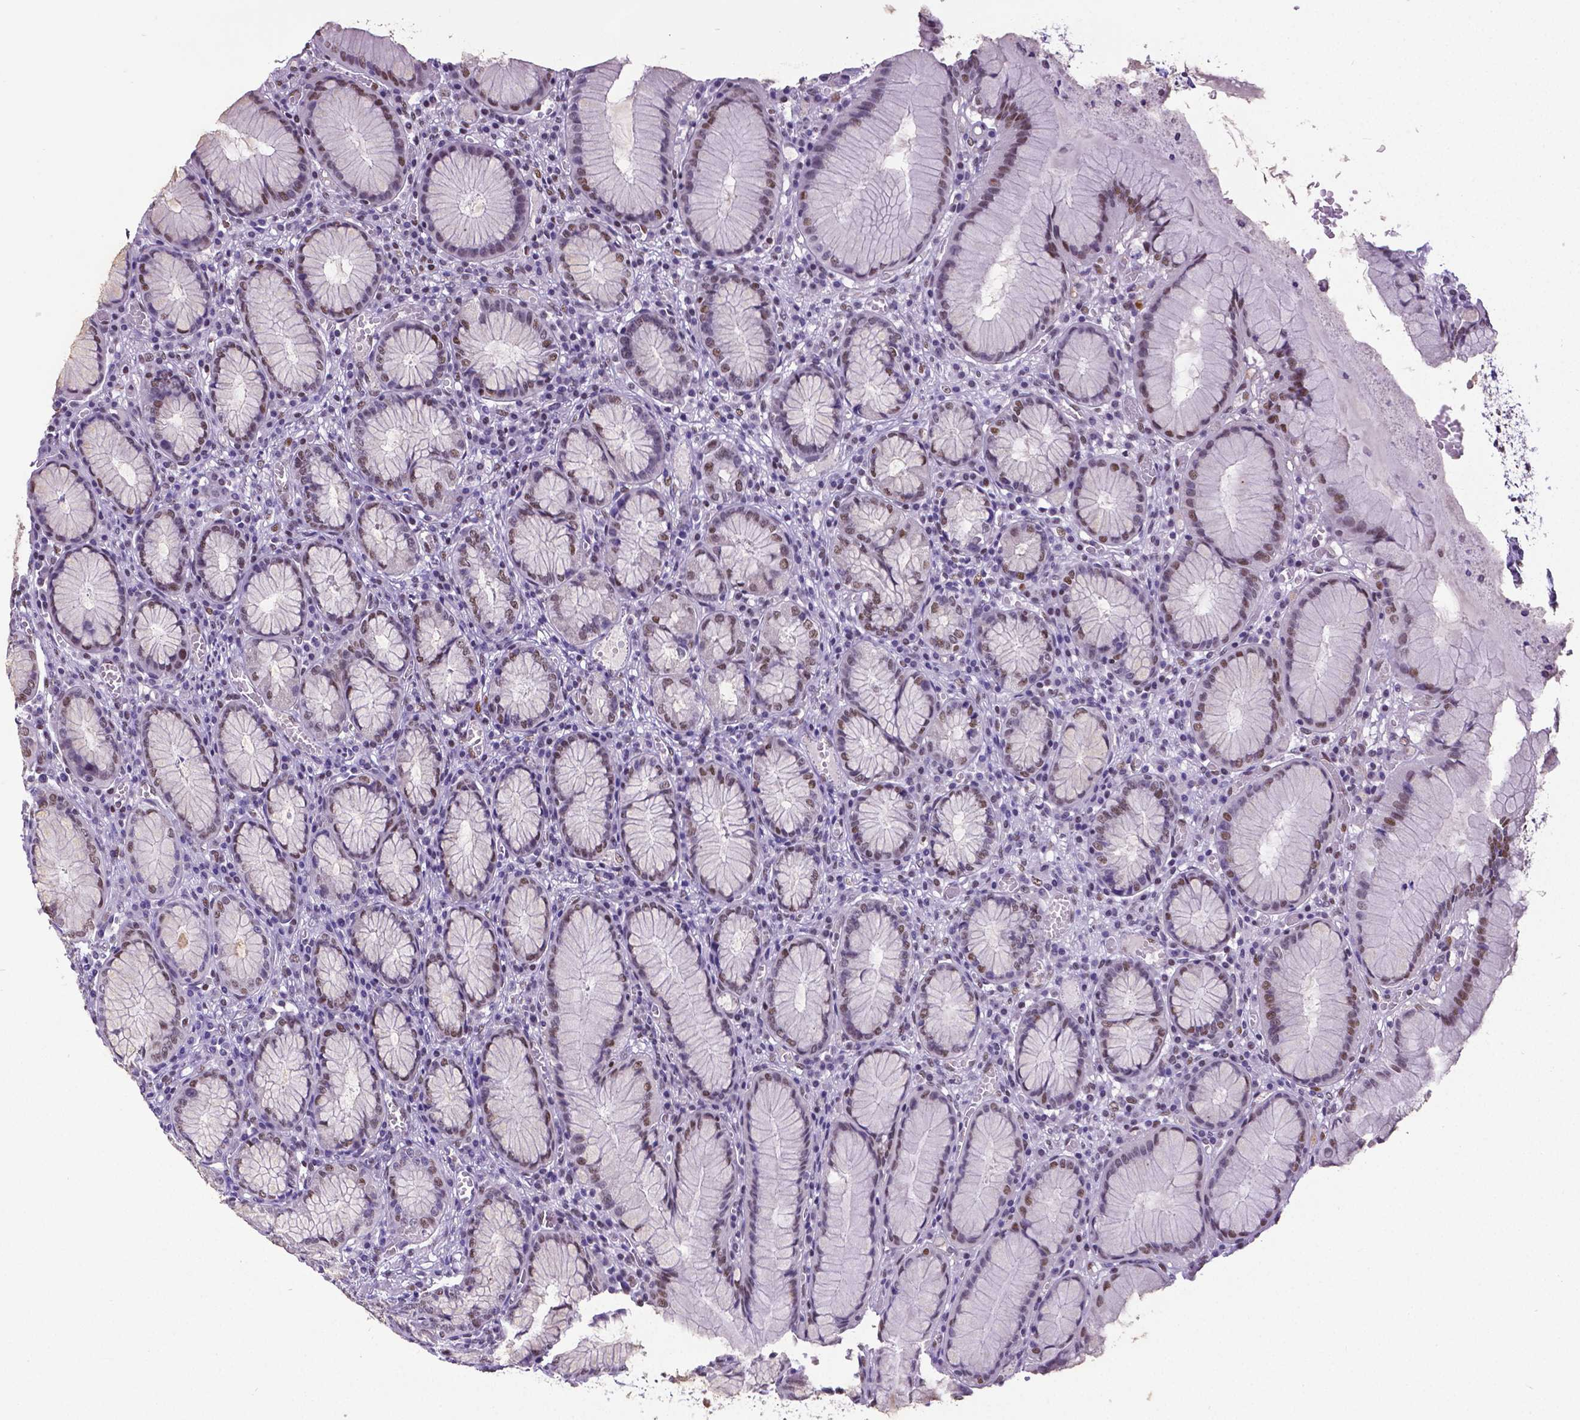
{"staining": {"intensity": "moderate", "quantity": ">75%", "location": "nuclear"}, "tissue": "stomach", "cell_type": "Glandular cells", "image_type": "normal", "snomed": [{"axis": "morphology", "description": "Normal tissue, NOS"}, {"axis": "topography", "description": "Stomach"}], "caption": "Unremarkable stomach shows moderate nuclear staining in about >75% of glandular cells, visualized by immunohistochemistry.", "gene": "REST", "patient": {"sex": "male", "age": 55}}